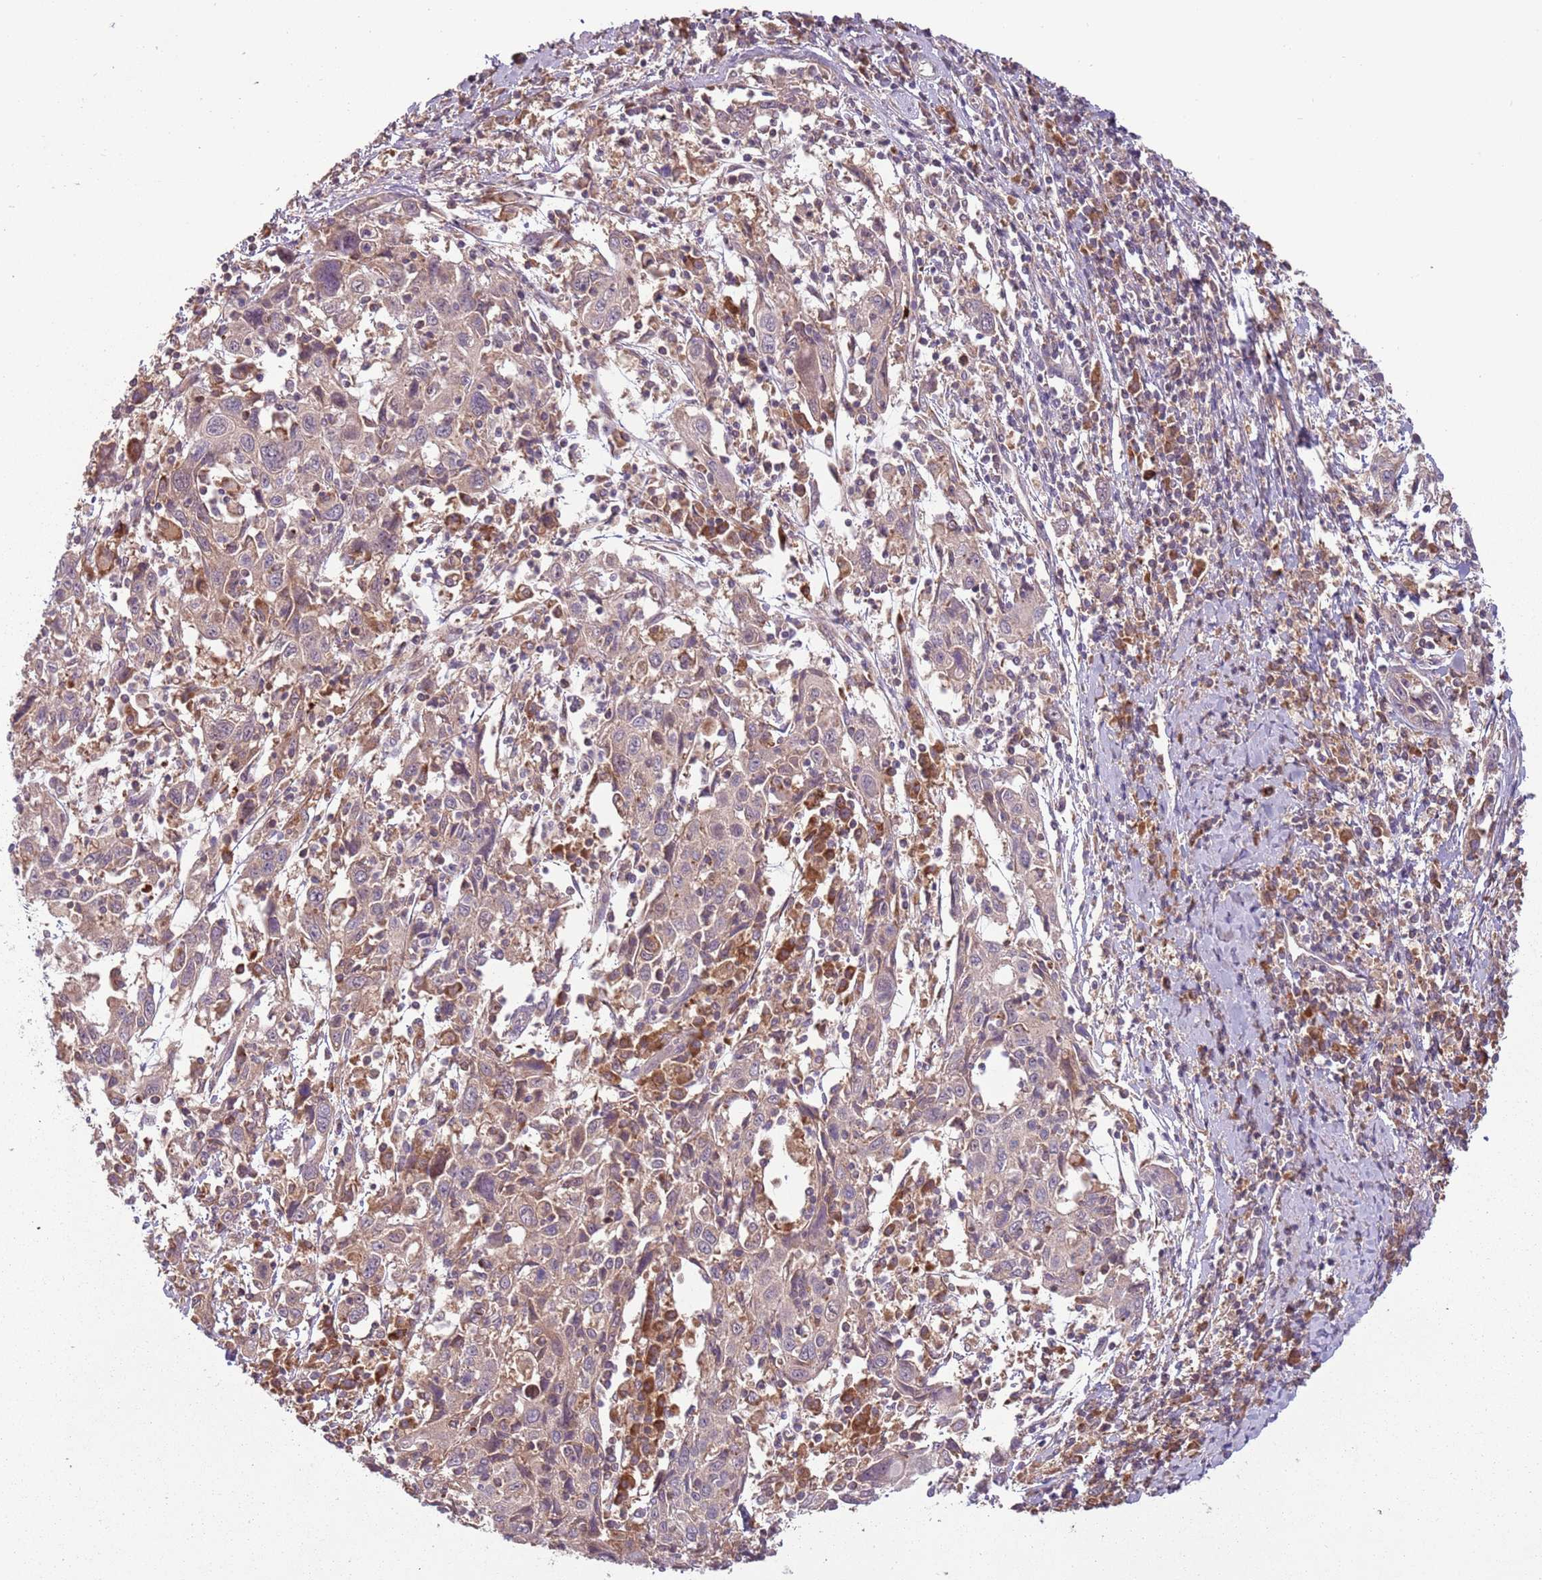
{"staining": {"intensity": "weak", "quantity": ">75%", "location": "cytoplasmic/membranous"}, "tissue": "cervical cancer", "cell_type": "Tumor cells", "image_type": "cancer", "snomed": [{"axis": "morphology", "description": "Squamous cell carcinoma, NOS"}, {"axis": "topography", "description": "Cervix"}], "caption": "High-magnification brightfield microscopy of cervical squamous cell carcinoma stained with DAB (3,3'-diaminobenzidine) (brown) and counterstained with hematoxylin (blue). tumor cells exhibit weak cytoplasmic/membranous expression is identified in approximately>75% of cells.", "gene": "FECH", "patient": {"sex": "female", "age": 46}}